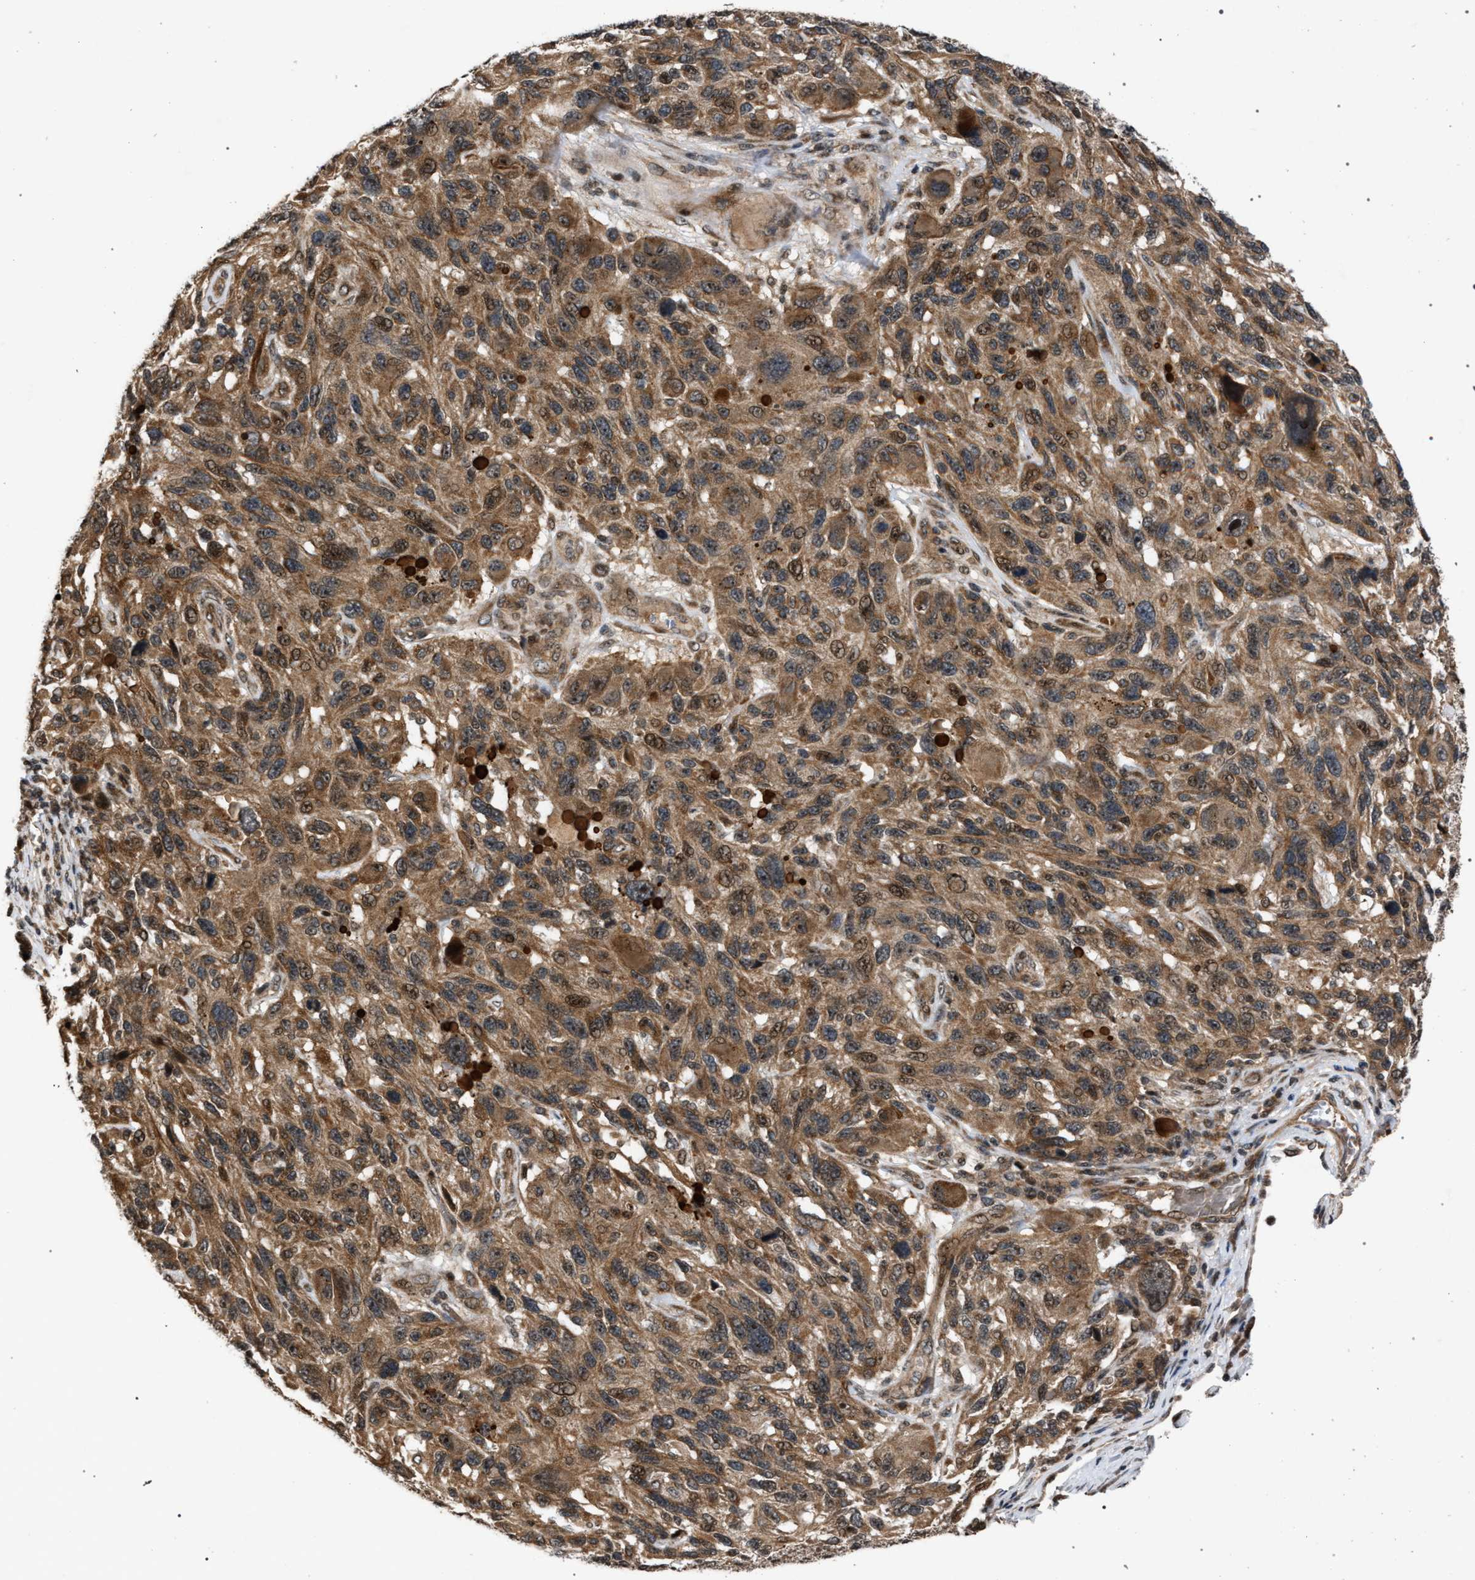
{"staining": {"intensity": "moderate", "quantity": ">75%", "location": "cytoplasmic/membranous"}, "tissue": "melanoma", "cell_type": "Tumor cells", "image_type": "cancer", "snomed": [{"axis": "morphology", "description": "Malignant melanoma, NOS"}, {"axis": "topography", "description": "Skin"}], "caption": "Protein staining of malignant melanoma tissue displays moderate cytoplasmic/membranous positivity in about >75% of tumor cells. The staining is performed using DAB brown chromogen to label protein expression. The nuclei are counter-stained blue using hematoxylin.", "gene": "IRAK4", "patient": {"sex": "male", "age": 53}}